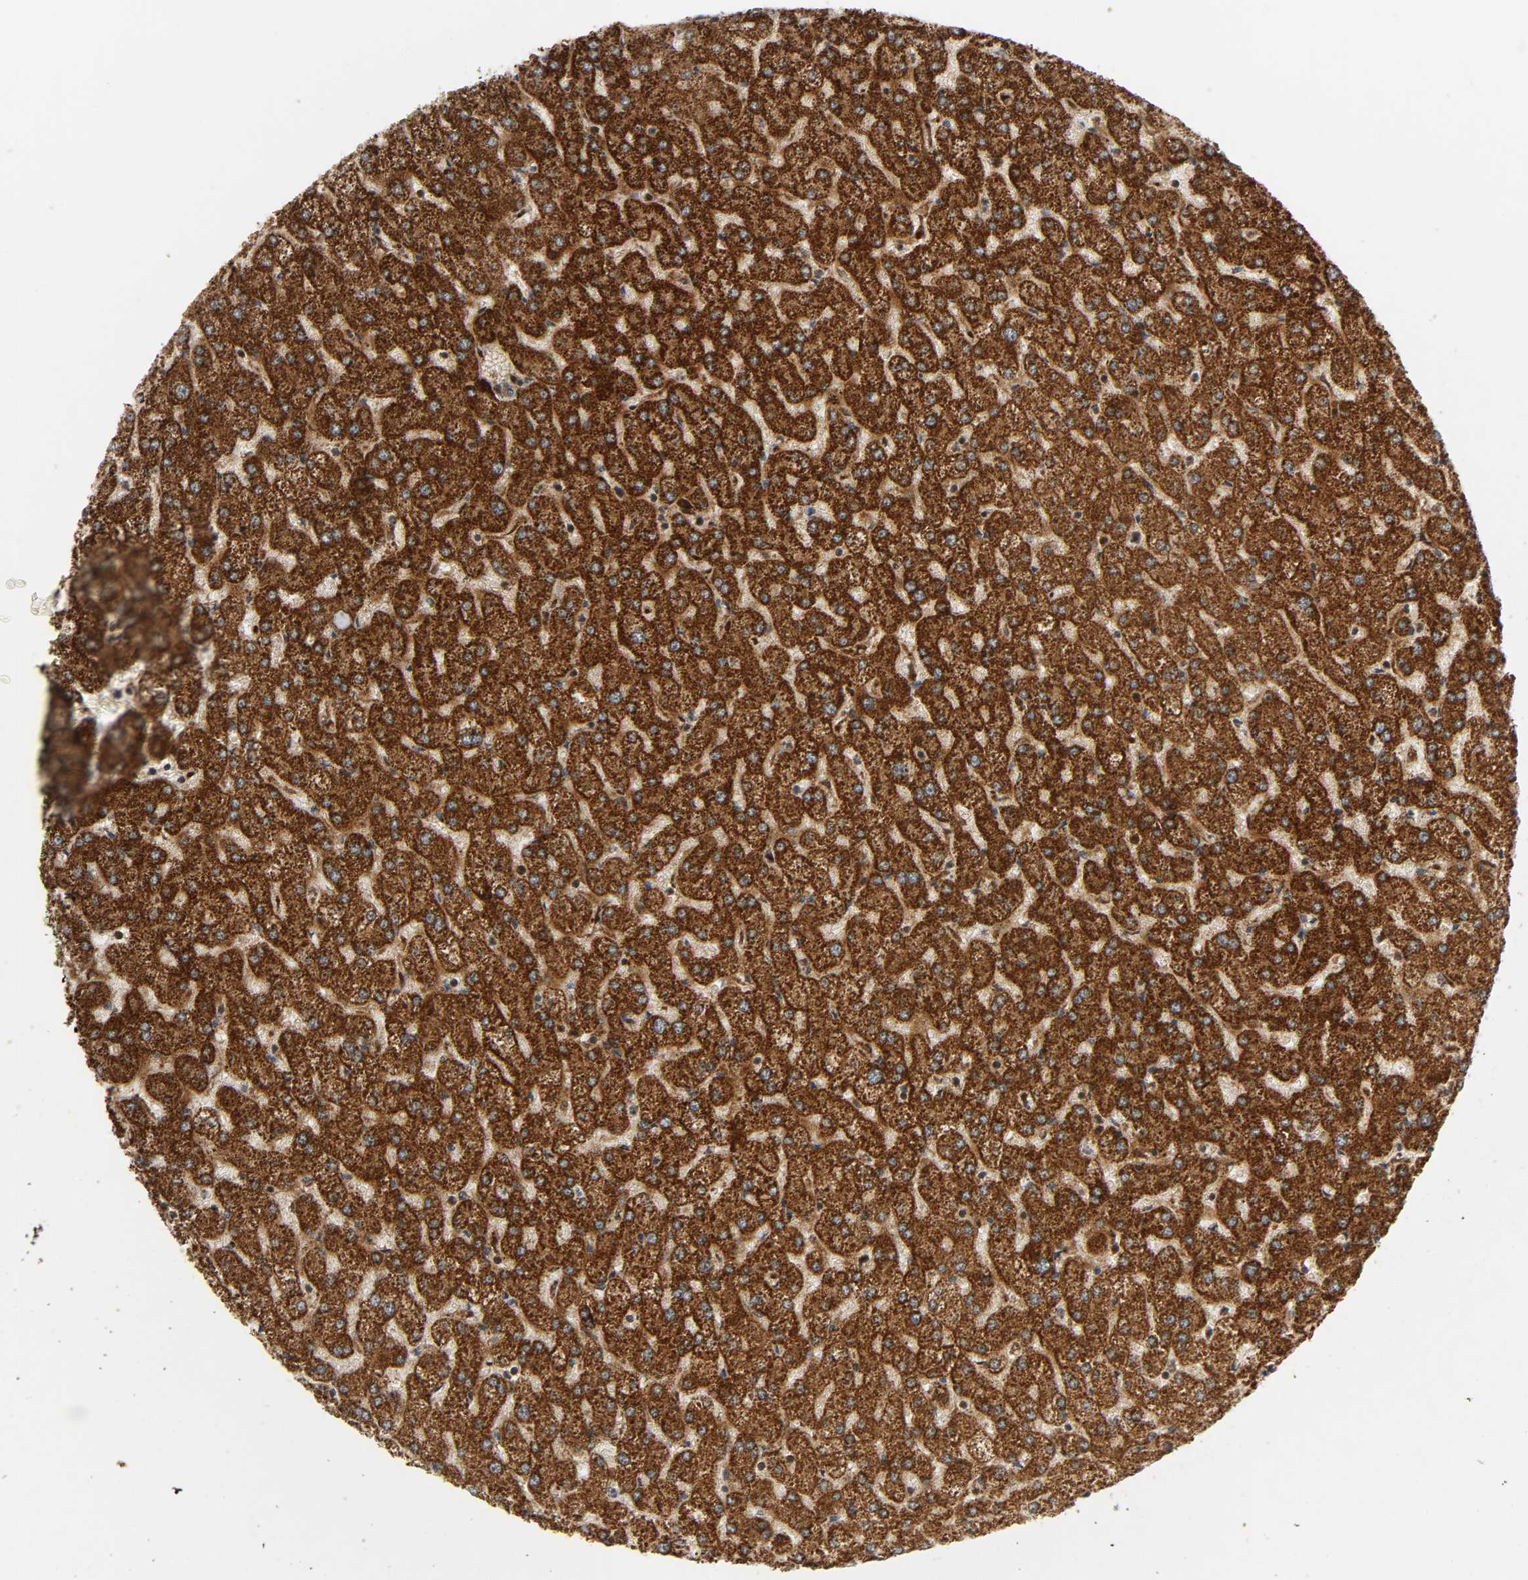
{"staining": {"intensity": "moderate", "quantity": ">75%", "location": "cytoplasmic/membranous"}, "tissue": "liver", "cell_type": "Cholangiocytes", "image_type": "normal", "snomed": [{"axis": "morphology", "description": "Normal tissue, NOS"}, {"axis": "topography", "description": "Liver"}], "caption": "DAB immunohistochemical staining of unremarkable human liver reveals moderate cytoplasmic/membranous protein staining in about >75% of cholangiocytes.", "gene": "CHUK", "patient": {"sex": "female", "age": 32}}